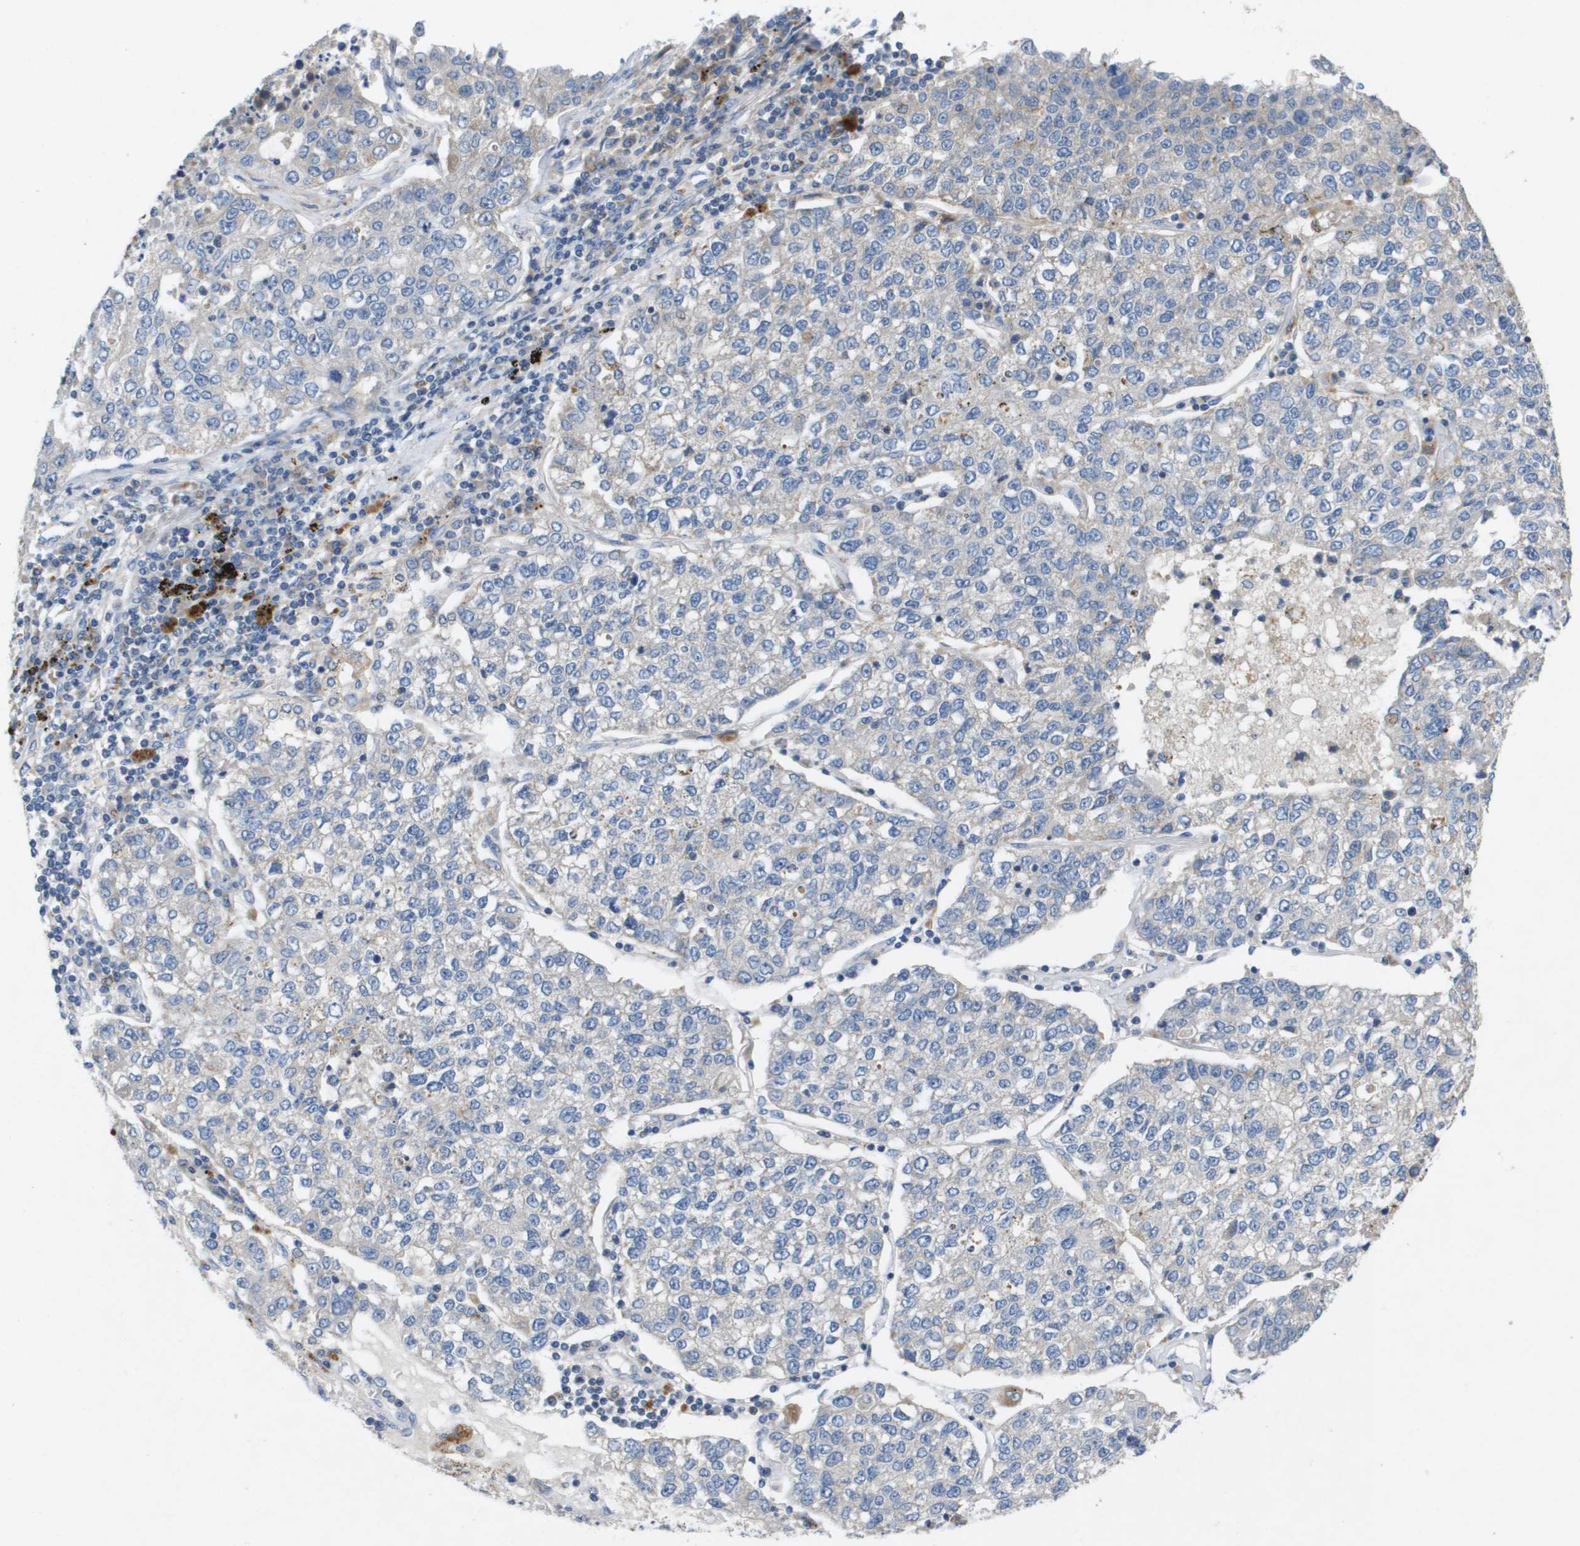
{"staining": {"intensity": "negative", "quantity": "none", "location": "none"}, "tissue": "lung cancer", "cell_type": "Tumor cells", "image_type": "cancer", "snomed": [{"axis": "morphology", "description": "Adenocarcinoma, NOS"}, {"axis": "topography", "description": "Lung"}], "caption": "Immunohistochemistry photomicrograph of neoplastic tissue: lung cancer stained with DAB displays no significant protein expression in tumor cells.", "gene": "B3GNT5", "patient": {"sex": "male", "age": 49}}